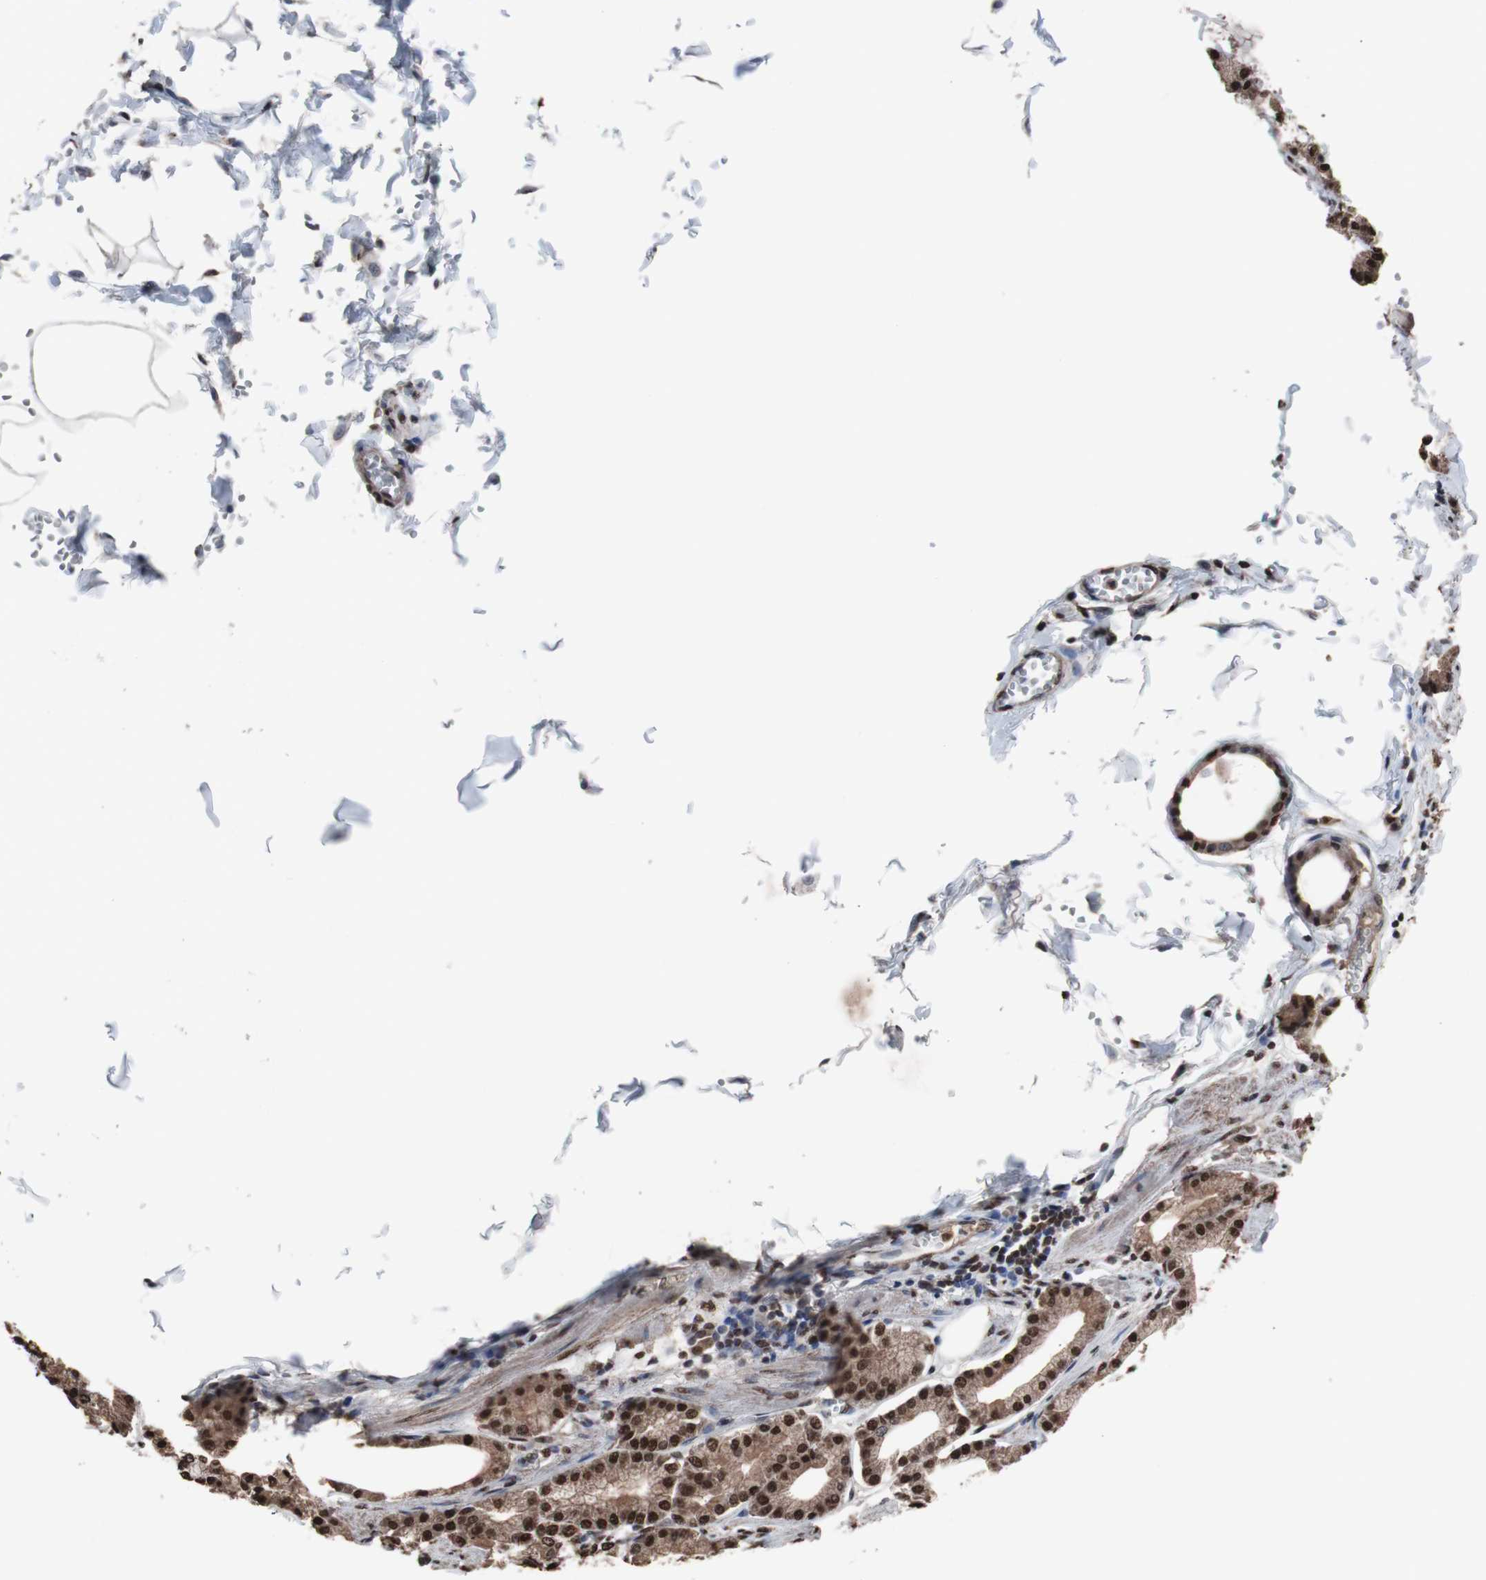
{"staining": {"intensity": "moderate", "quantity": ">75%", "location": "cytoplasmic/membranous,nuclear"}, "tissue": "stomach", "cell_type": "Glandular cells", "image_type": "normal", "snomed": [{"axis": "morphology", "description": "Normal tissue, NOS"}, {"axis": "topography", "description": "Stomach, lower"}], "caption": "This photomicrograph displays immunohistochemistry (IHC) staining of unremarkable stomach, with medium moderate cytoplasmic/membranous,nuclear staining in approximately >75% of glandular cells.", "gene": "MED27", "patient": {"sex": "male", "age": 71}}